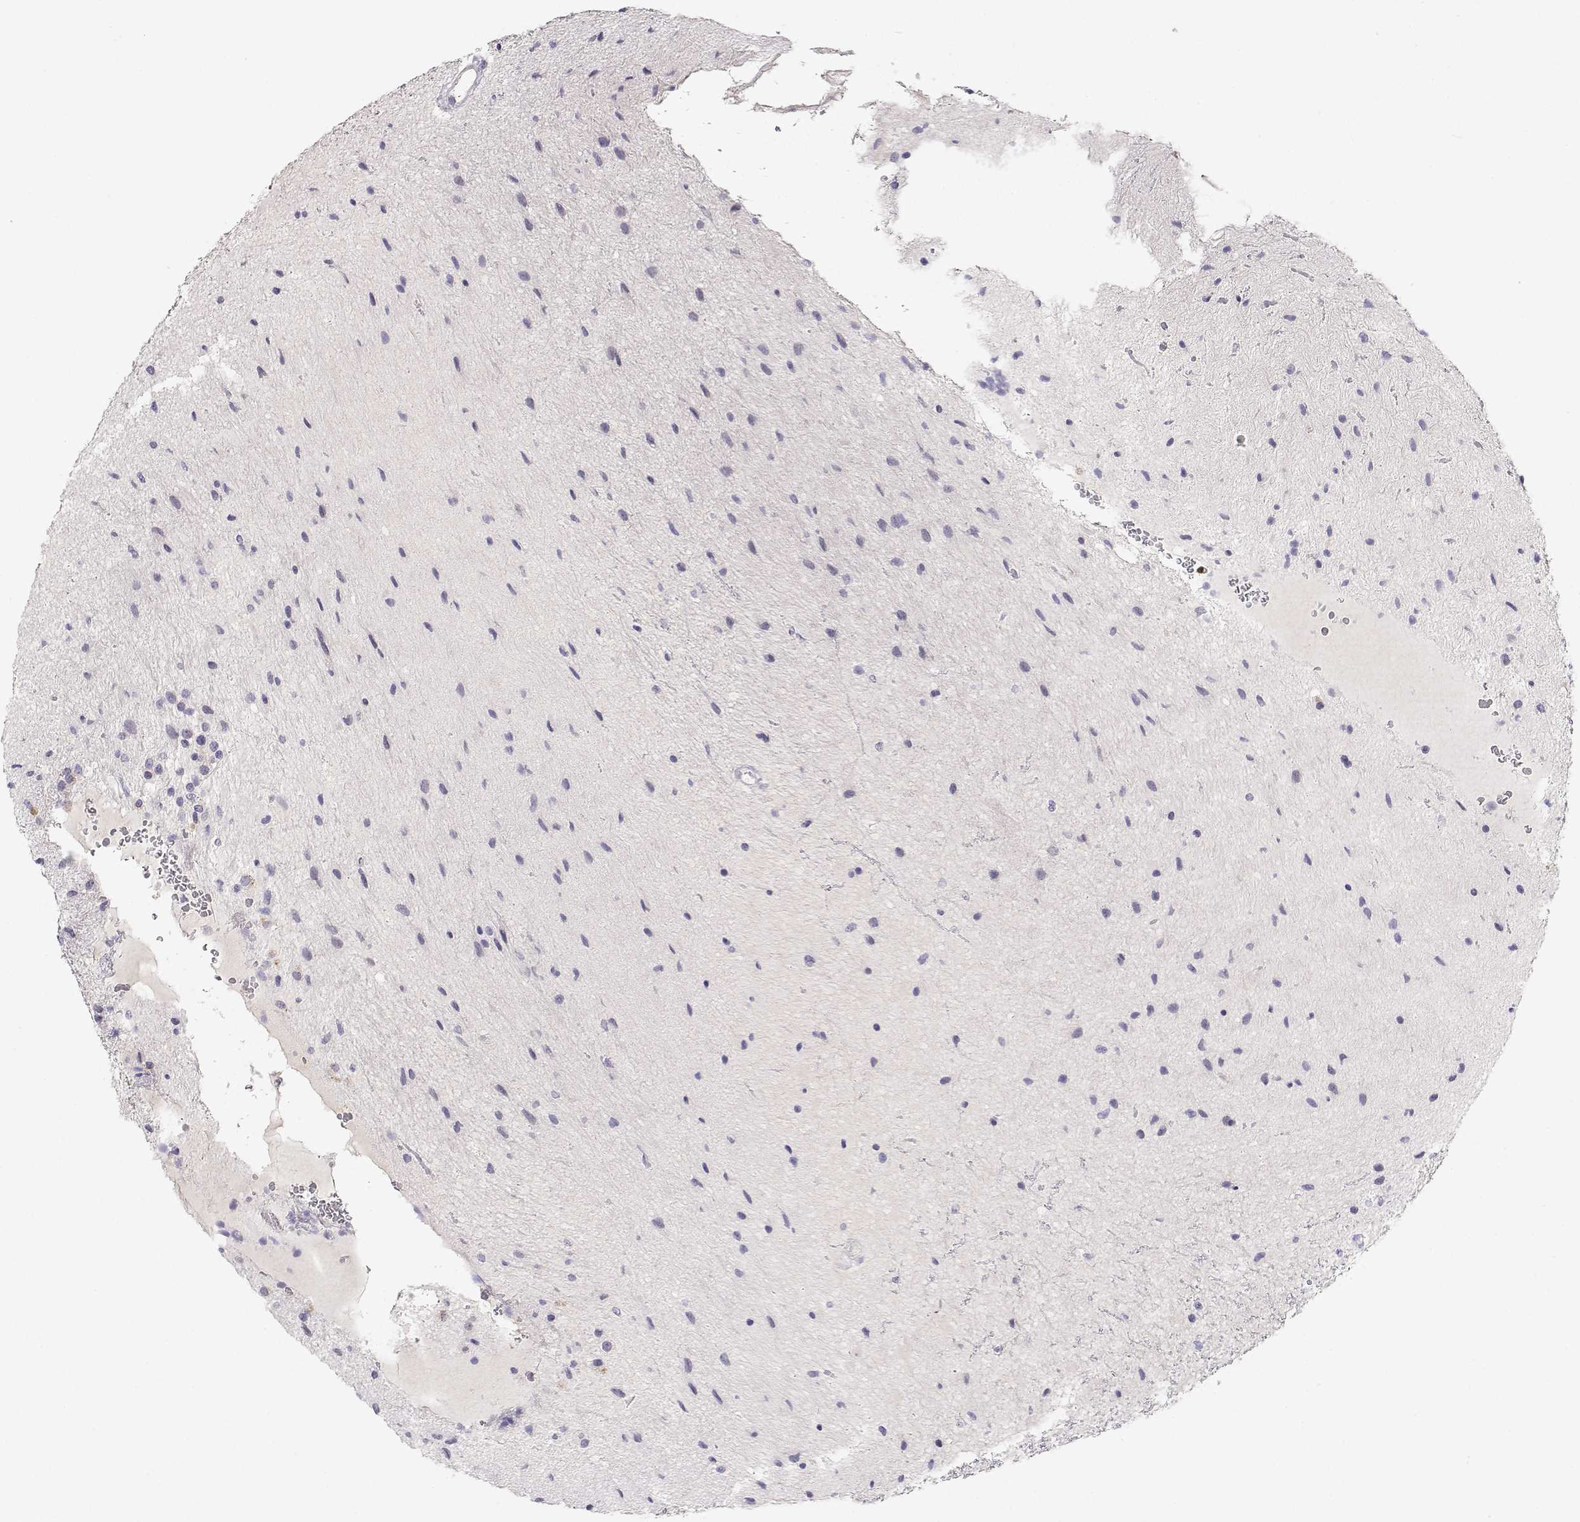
{"staining": {"intensity": "negative", "quantity": "none", "location": "none"}, "tissue": "glioma", "cell_type": "Tumor cells", "image_type": "cancer", "snomed": [{"axis": "morphology", "description": "Glioma, malignant, Low grade"}, {"axis": "topography", "description": "Cerebellum"}], "caption": "Immunohistochemical staining of human glioma reveals no significant positivity in tumor cells. Nuclei are stained in blue.", "gene": "CDHR1", "patient": {"sex": "female", "age": 14}}